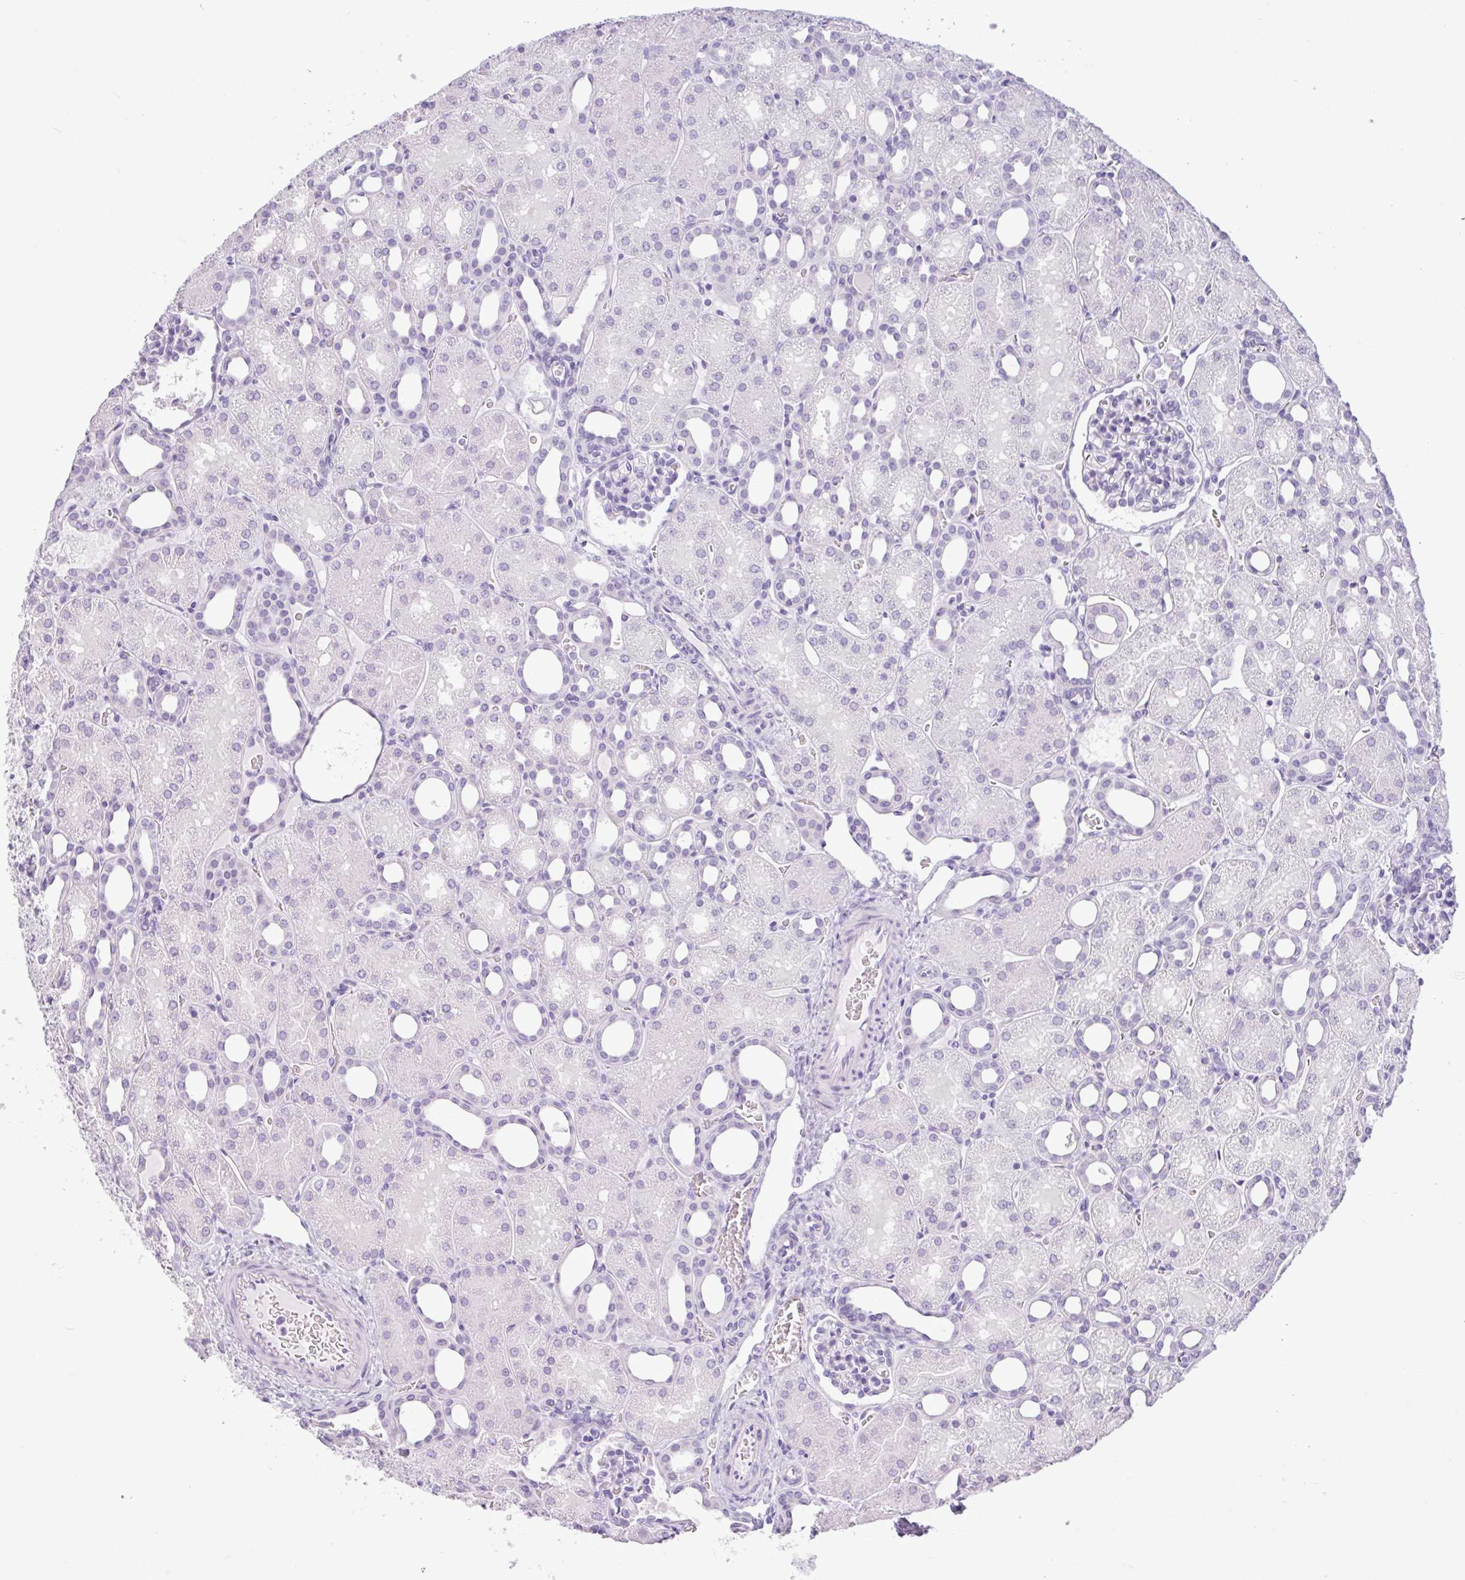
{"staining": {"intensity": "negative", "quantity": "none", "location": "none"}, "tissue": "kidney", "cell_type": "Cells in glomeruli", "image_type": "normal", "snomed": [{"axis": "morphology", "description": "Normal tissue, NOS"}, {"axis": "topography", "description": "Kidney"}], "caption": "This is a image of immunohistochemistry (IHC) staining of benign kidney, which shows no positivity in cells in glomeruli. (DAB IHC visualized using brightfield microscopy, high magnification).", "gene": "CTSE", "patient": {"sex": "male", "age": 2}}